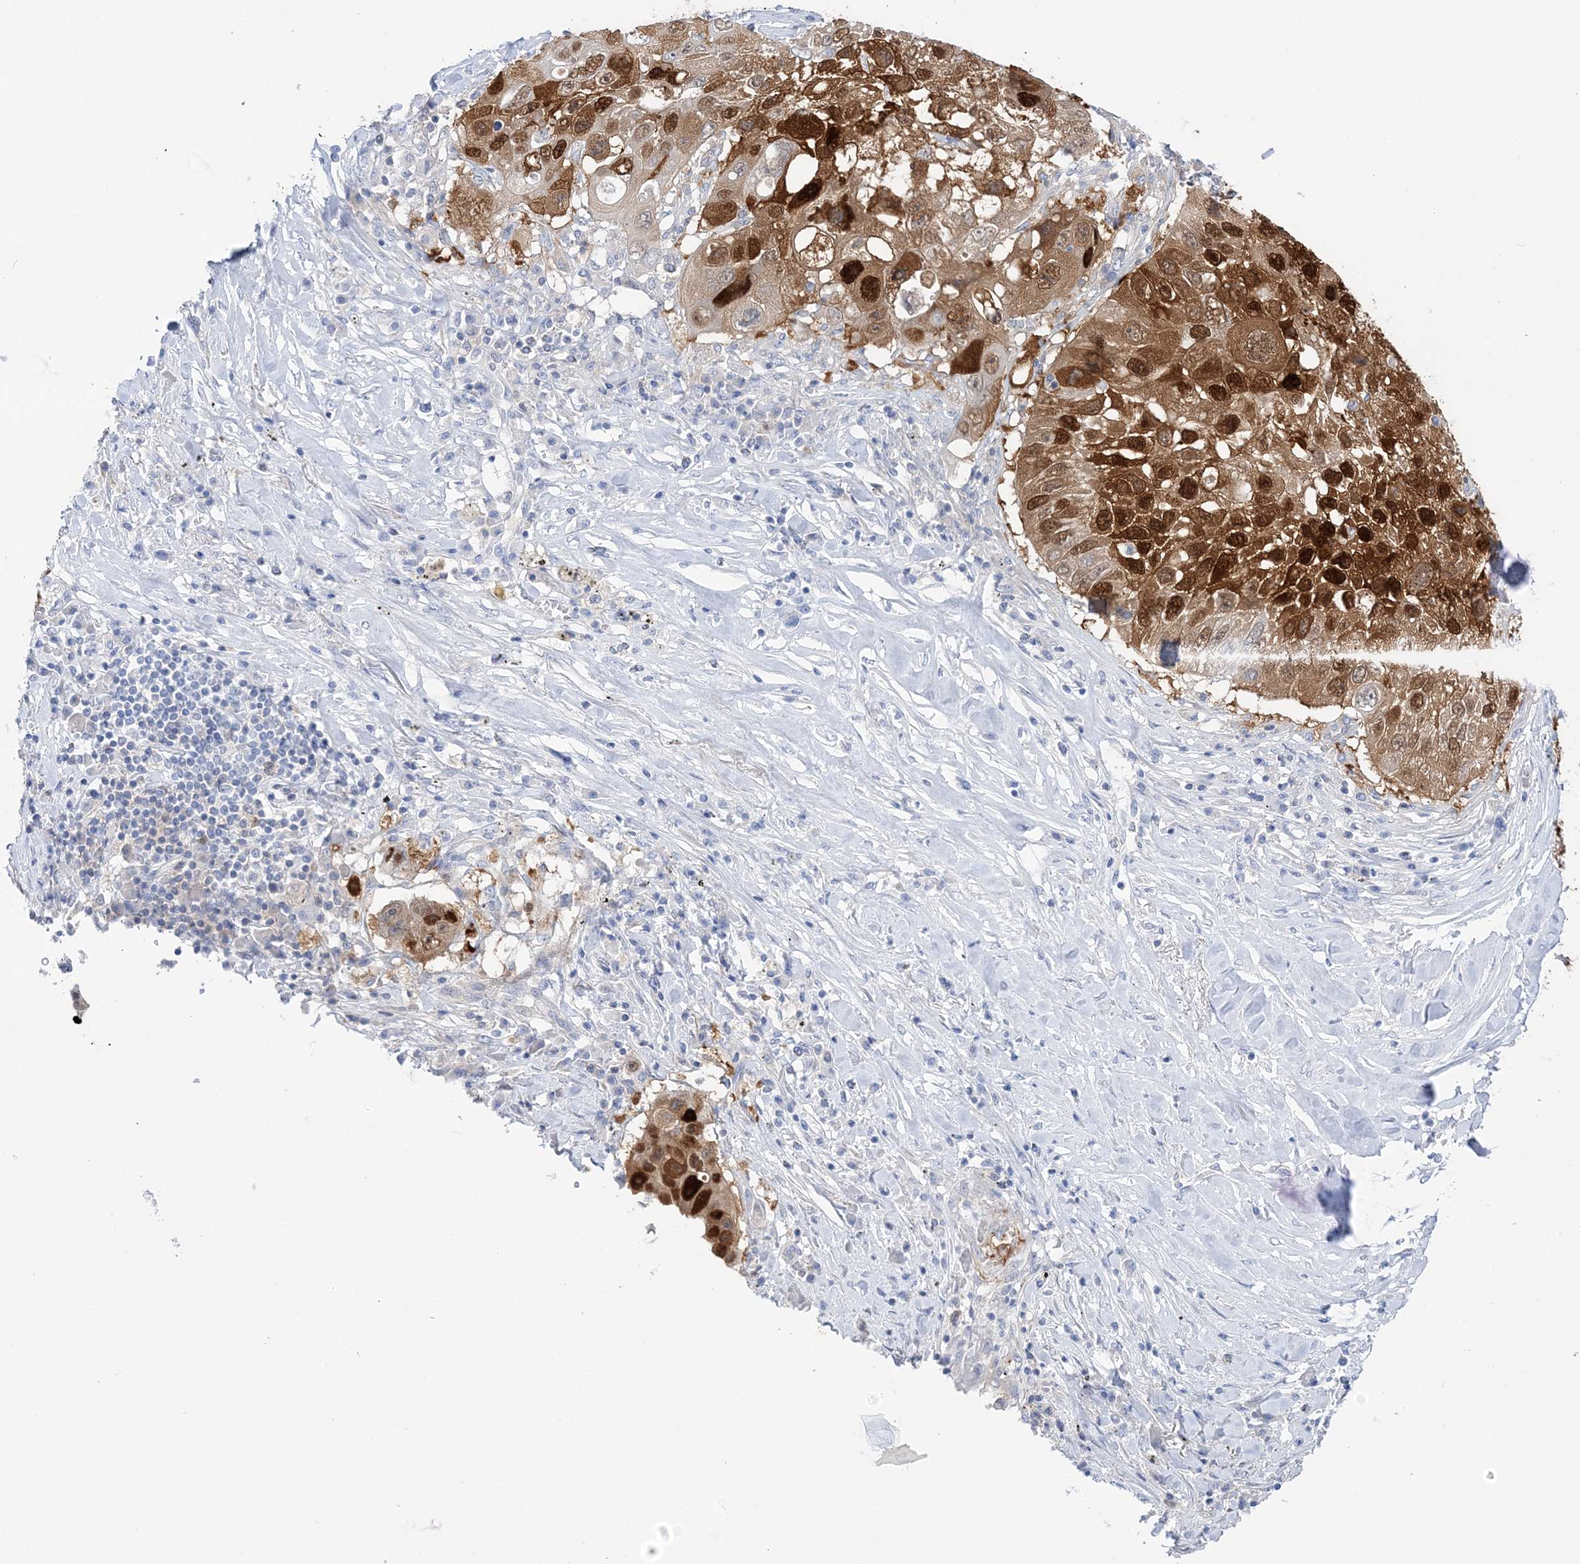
{"staining": {"intensity": "strong", "quantity": ">75%", "location": "cytoplasmic/membranous,nuclear"}, "tissue": "lung cancer", "cell_type": "Tumor cells", "image_type": "cancer", "snomed": [{"axis": "morphology", "description": "Squamous cell carcinoma, NOS"}, {"axis": "topography", "description": "Lung"}], "caption": "High-power microscopy captured an immunohistochemistry (IHC) photomicrograph of lung cancer (squamous cell carcinoma), revealing strong cytoplasmic/membranous and nuclear positivity in approximately >75% of tumor cells.", "gene": "HMGCS1", "patient": {"sex": "male", "age": 61}}